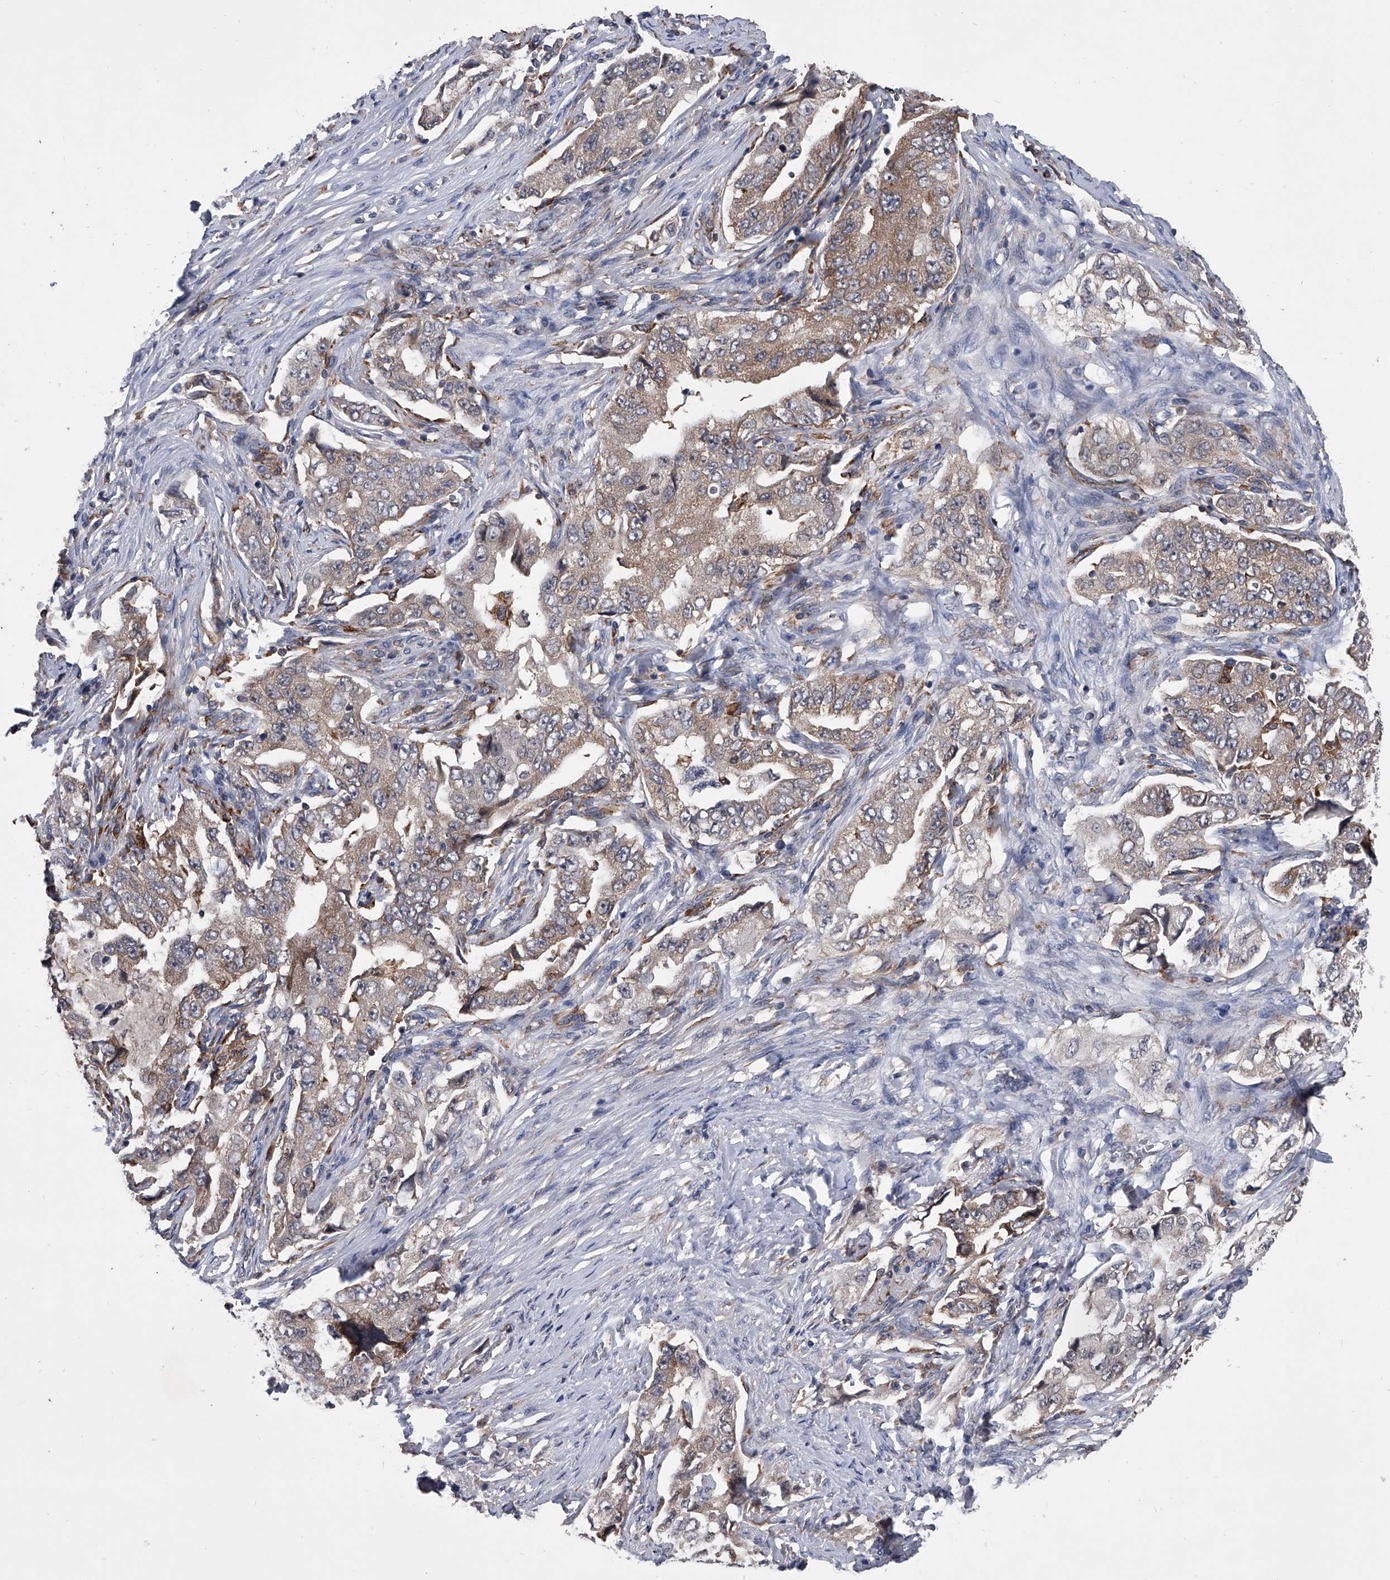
{"staining": {"intensity": "weak", "quantity": "25%-75%", "location": "cytoplasmic/membranous"}, "tissue": "lung cancer", "cell_type": "Tumor cells", "image_type": "cancer", "snomed": [{"axis": "morphology", "description": "Adenocarcinoma, NOS"}, {"axis": "topography", "description": "Lung"}], "caption": "This micrograph exhibits immunohistochemistry (IHC) staining of human adenocarcinoma (lung), with low weak cytoplasmic/membranous positivity in approximately 25%-75% of tumor cells.", "gene": "MAP4K3", "patient": {"sex": "female", "age": 51}}